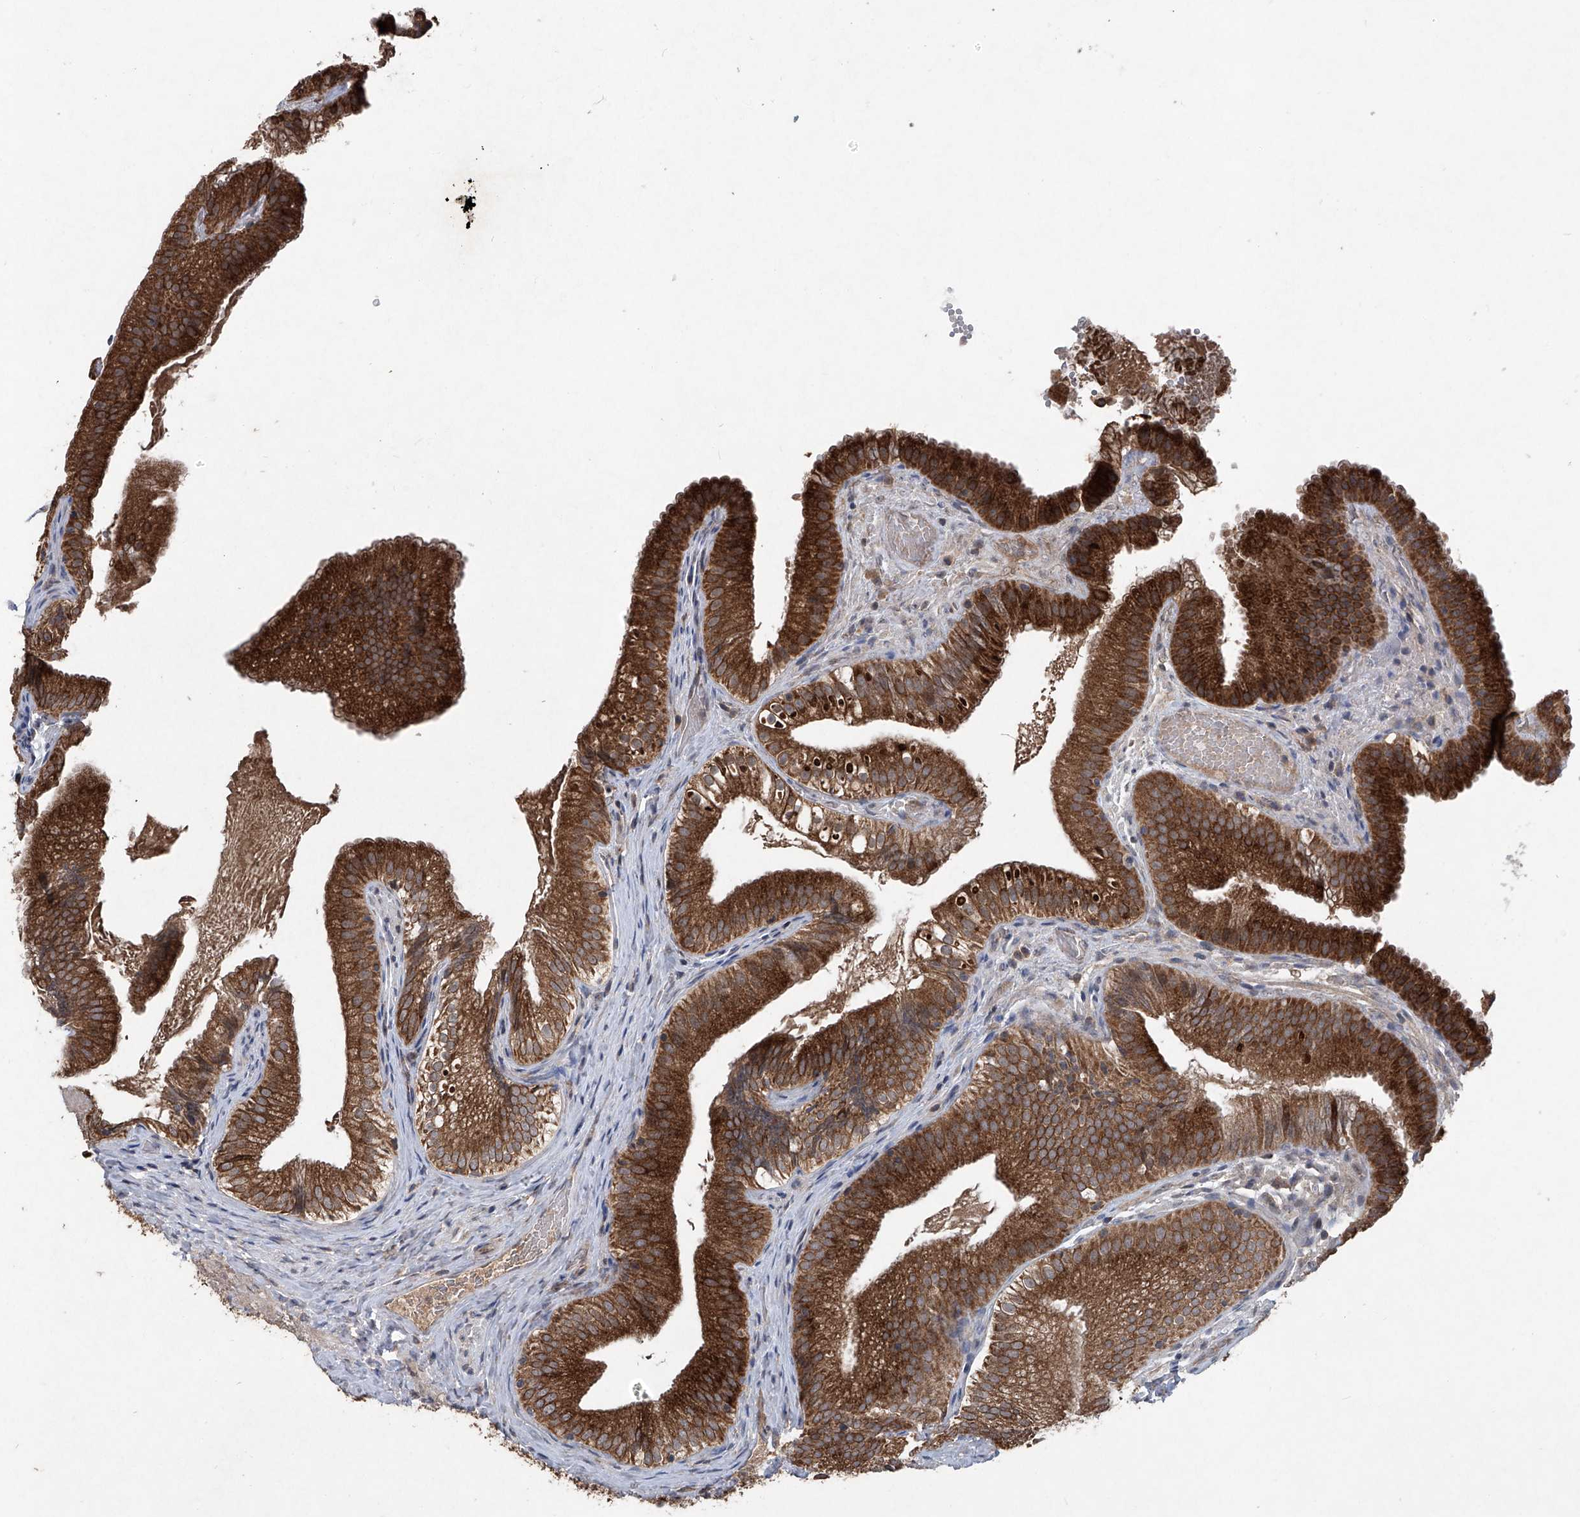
{"staining": {"intensity": "strong", "quantity": ">75%", "location": "cytoplasmic/membranous"}, "tissue": "gallbladder", "cell_type": "Glandular cells", "image_type": "normal", "snomed": [{"axis": "morphology", "description": "Normal tissue, NOS"}, {"axis": "topography", "description": "Gallbladder"}], "caption": "Protein expression analysis of benign gallbladder reveals strong cytoplasmic/membranous expression in approximately >75% of glandular cells.", "gene": "SUMF2", "patient": {"sex": "female", "age": 30}}